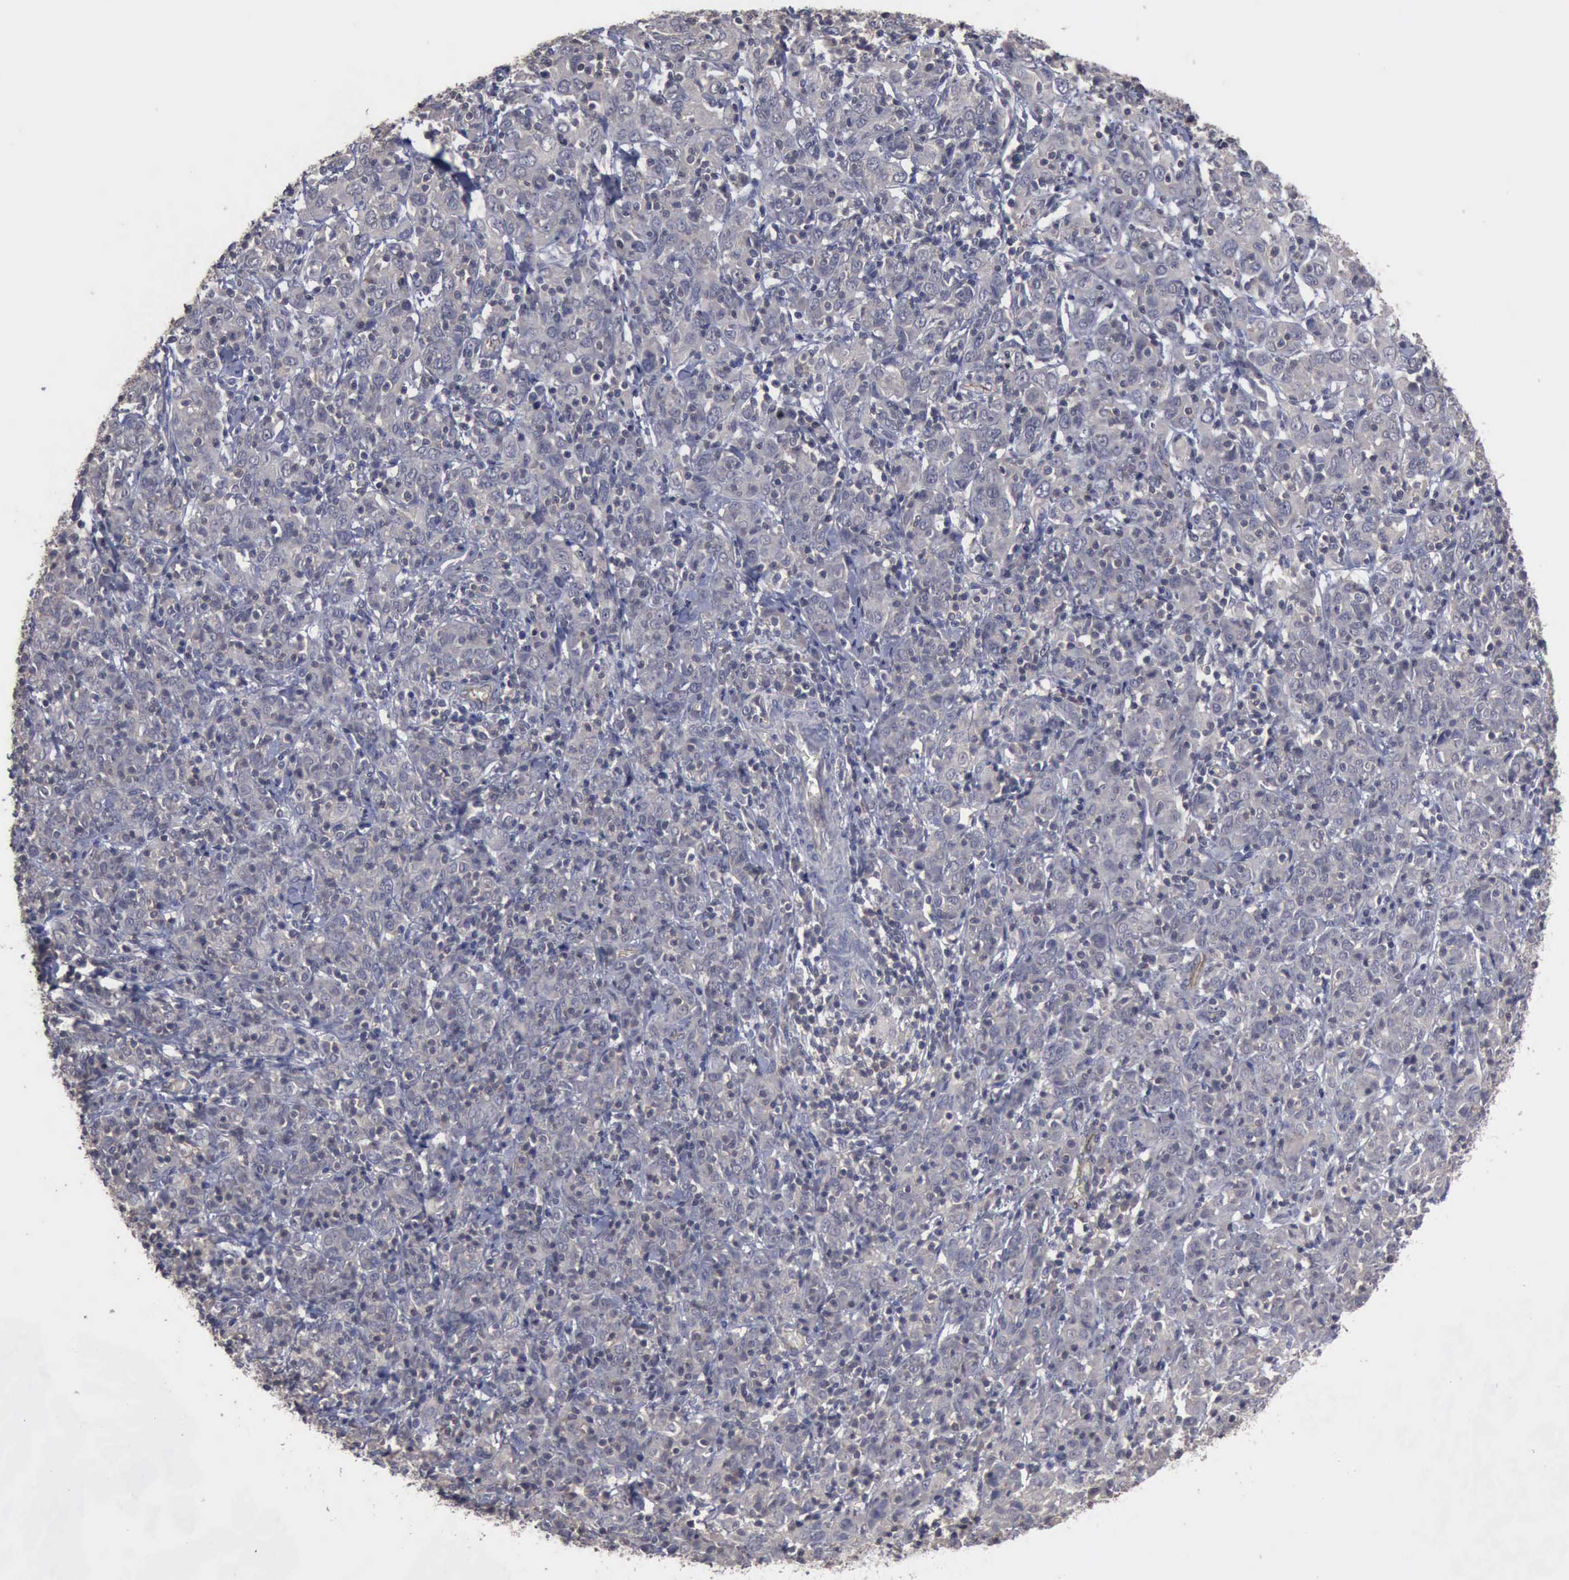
{"staining": {"intensity": "negative", "quantity": "none", "location": "none"}, "tissue": "cervical cancer", "cell_type": "Tumor cells", "image_type": "cancer", "snomed": [{"axis": "morphology", "description": "Normal tissue, NOS"}, {"axis": "morphology", "description": "Squamous cell carcinoma, NOS"}, {"axis": "topography", "description": "Cervix"}], "caption": "Immunohistochemistry (IHC) photomicrograph of neoplastic tissue: human cervical cancer stained with DAB reveals no significant protein positivity in tumor cells.", "gene": "CRKL", "patient": {"sex": "female", "age": 67}}